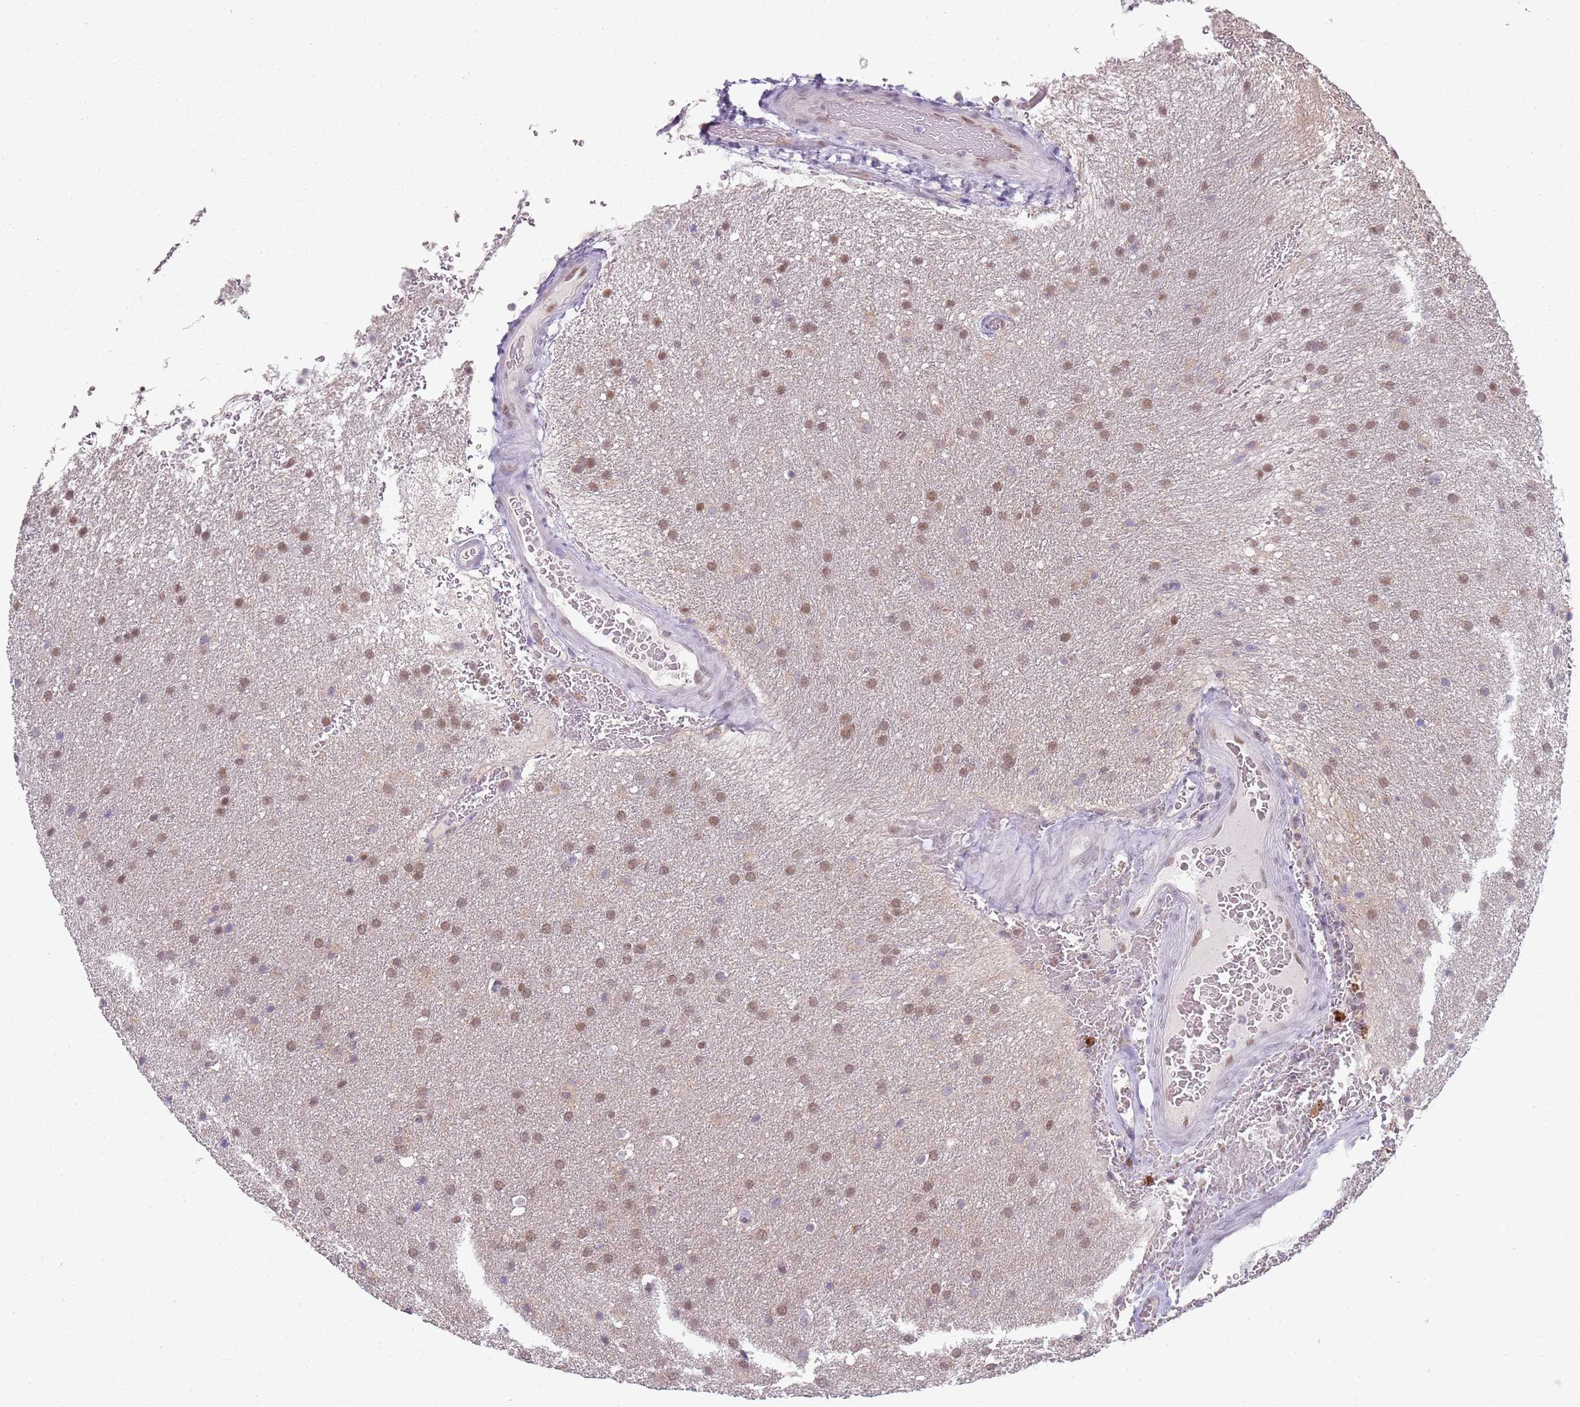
{"staining": {"intensity": "moderate", "quantity": ">75%", "location": "nuclear"}, "tissue": "glioma", "cell_type": "Tumor cells", "image_type": "cancer", "snomed": [{"axis": "morphology", "description": "Glioma, malignant, Low grade"}, {"axis": "topography", "description": "Brain"}], "caption": "About >75% of tumor cells in malignant glioma (low-grade) exhibit moderate nuclear protein expression as visualized by brown immunohistochemical staining.", "gene": "SMARCAL1", "patient": {"sex": "female", "age": 32}}